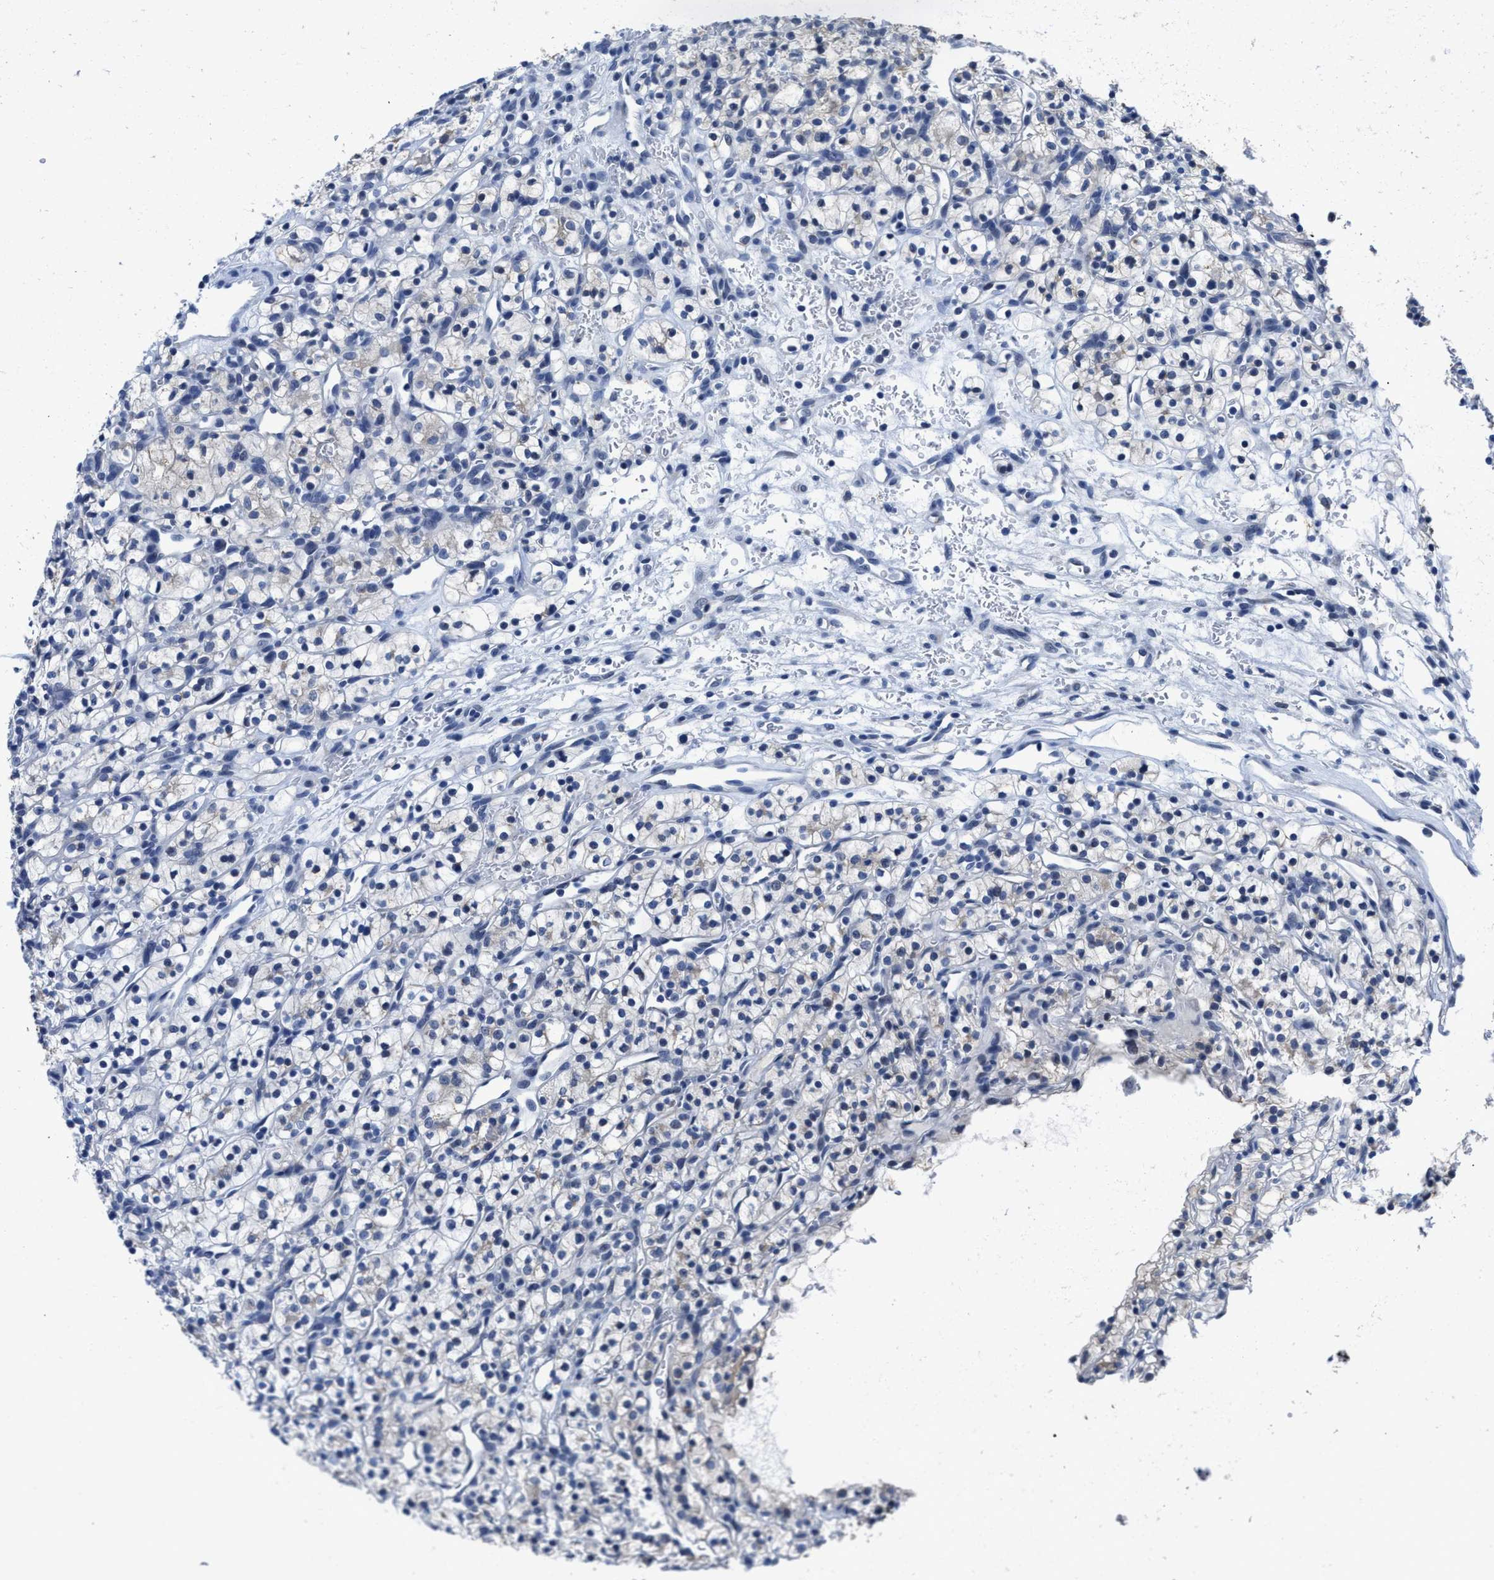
{"staining": {"intensity": "negative", "quantity": "none", "location": "none"}, "tissue": "renal cancer", "cell_type": "Tumor cells", "image_type": "cancer", "snomed": [{"axis": "morphology", "description": "Adenocarcinoma, NOS"}, {"axis": "topography", "description": "Kidney"}], "caption": "A micrograph of renal cancer (adenocarcinoma) stained for a protein reveals no brown staining in tumor cells.", "gene": "HOOK1", "patient": {"sex": "female", "age": 57}}